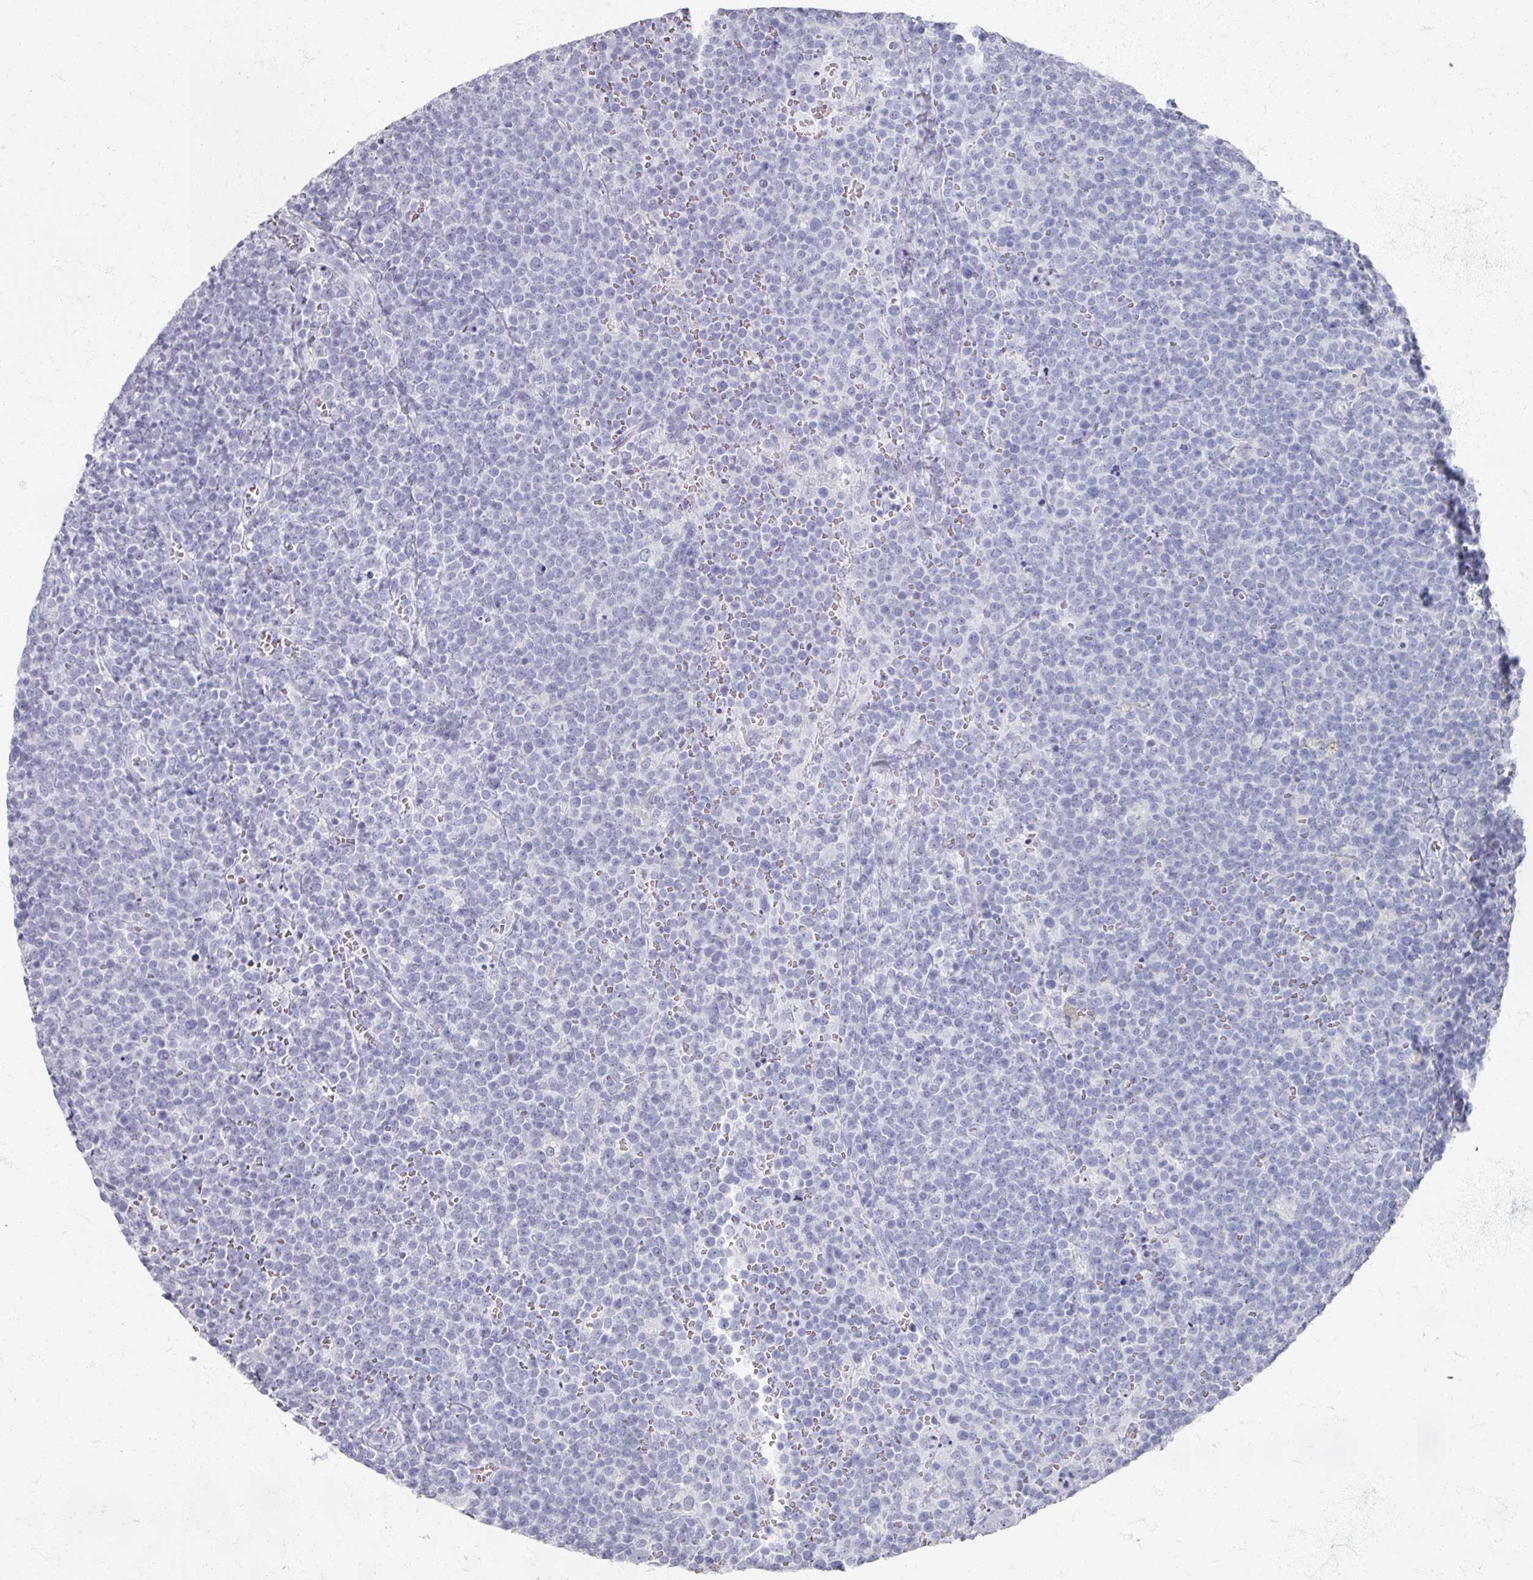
{"staining": {"intensity": "negative", "quantity": "none", "location": "none"}, "tissue": "lymphoma", "cell_type": "Tumor cells", "image_type": "cancer", "snomed": [{"axis": "morphology", "description": "Malignant lymphoma, non-Hodgkin's type, High grade"}, {"axis": "topography", "description": "Lymph node"}], "caption": "High power microscopy photomicrograph of an IHC image of high-grade malignant lymphoma, non-Hodgkin's type, revealing no significant positivity in tumor cells. (Immunohistochemistry (ihc), brightfield microscopy, high magnification).", "gene": "PSKH1", "patient": {"sex": "male", "age": 61}}